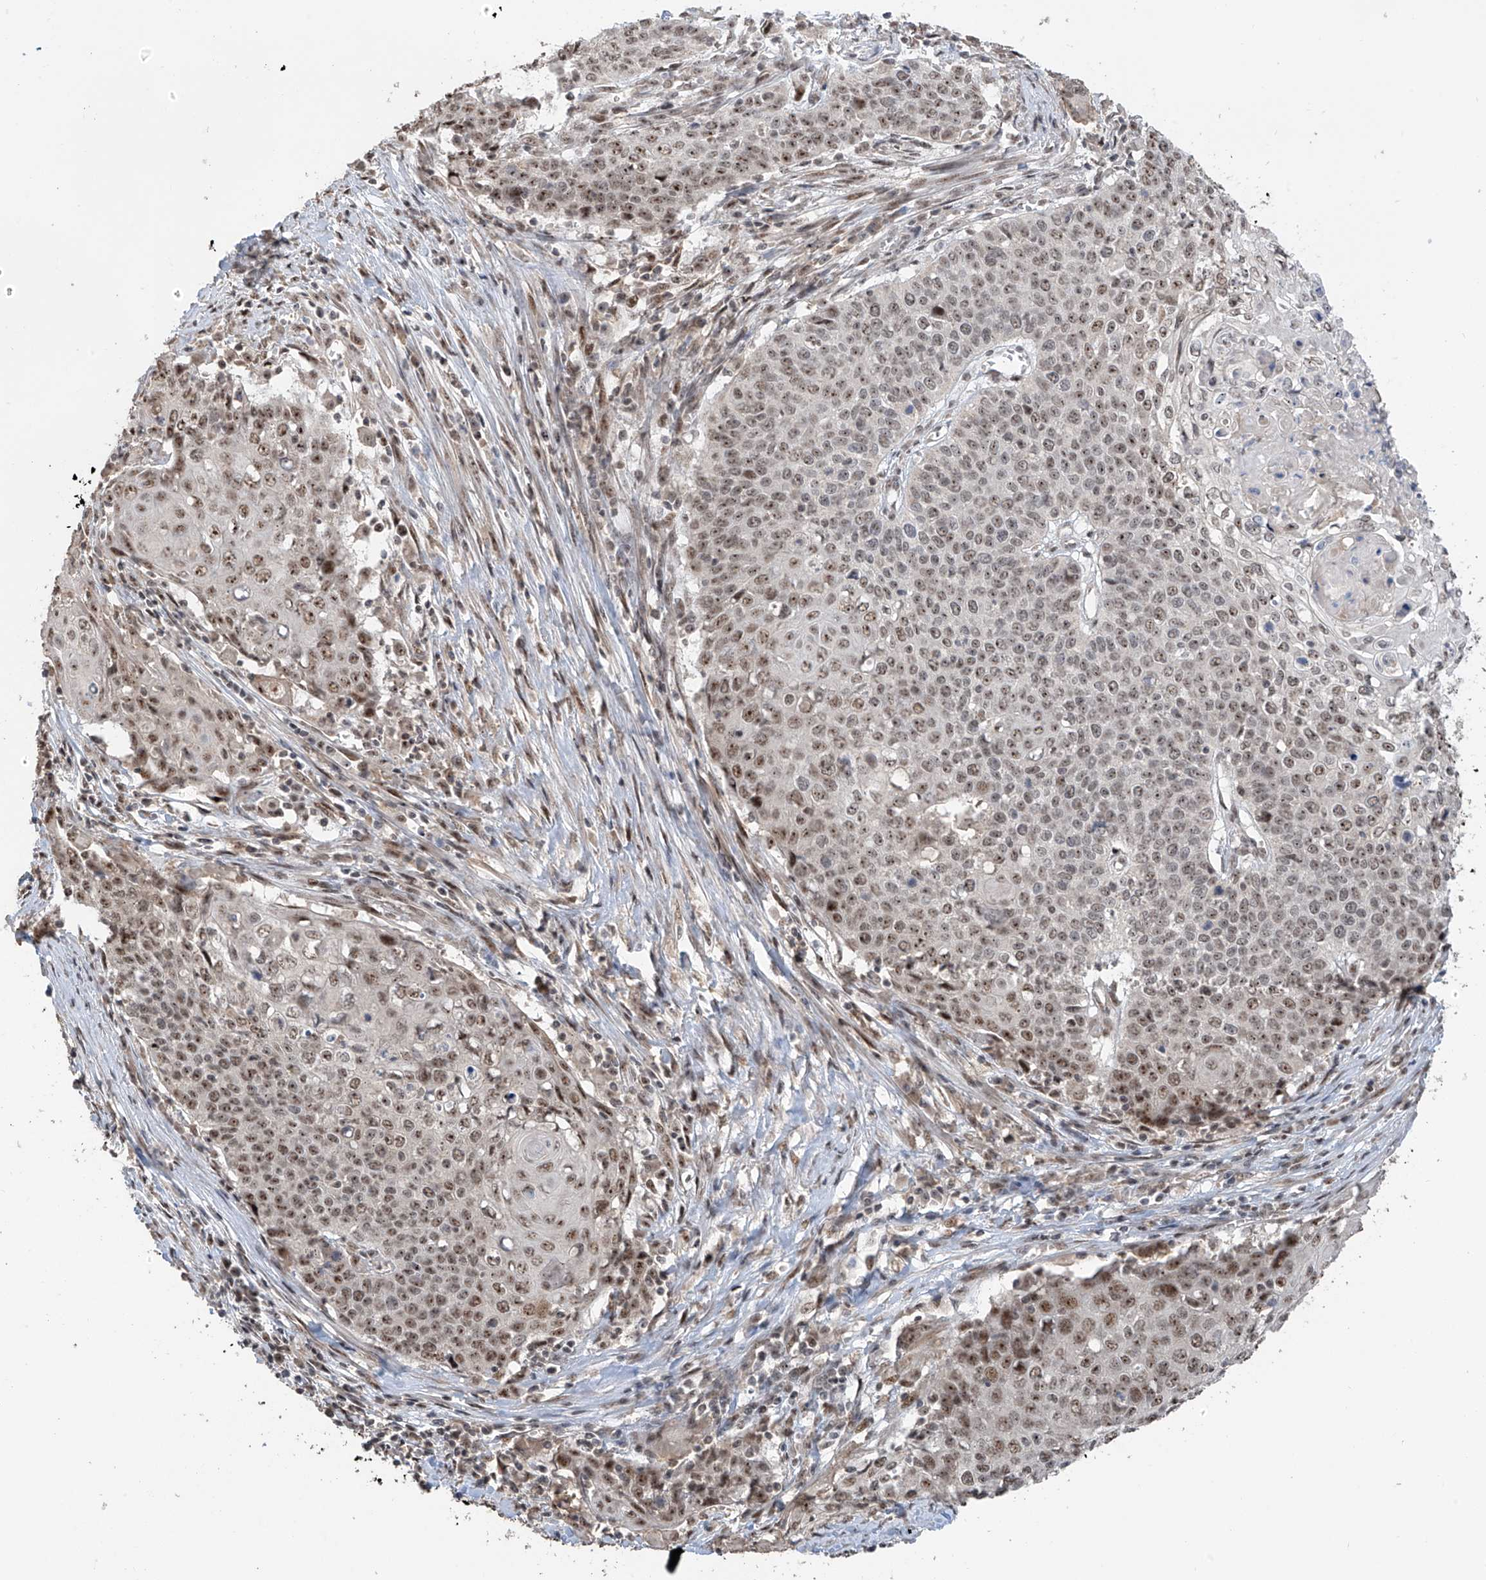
{"staining": {"intensity": "weak", "quantity": ">75%", "location": "nuclear"}, "tissue": "cervical cancer", "cell_type": "Tumor cells", "image_type": "cancer", "snomed": [{"axis": "morphology", "description": "Squamous cell carcinoma, NOS"}, {"axis": "topography", "description": "Cervix"}], "caption": "Brown immunohistochemical staining in cervical cancer (squamous cell carcinoma) demonstrates weak nuclear expression in approximately >75% of tumor cells. (DAB IHC, brown staining for protein, blue staining for nuclei).", "gene": "C1orf131", "patient": {"sex": "female", "age": 39}}